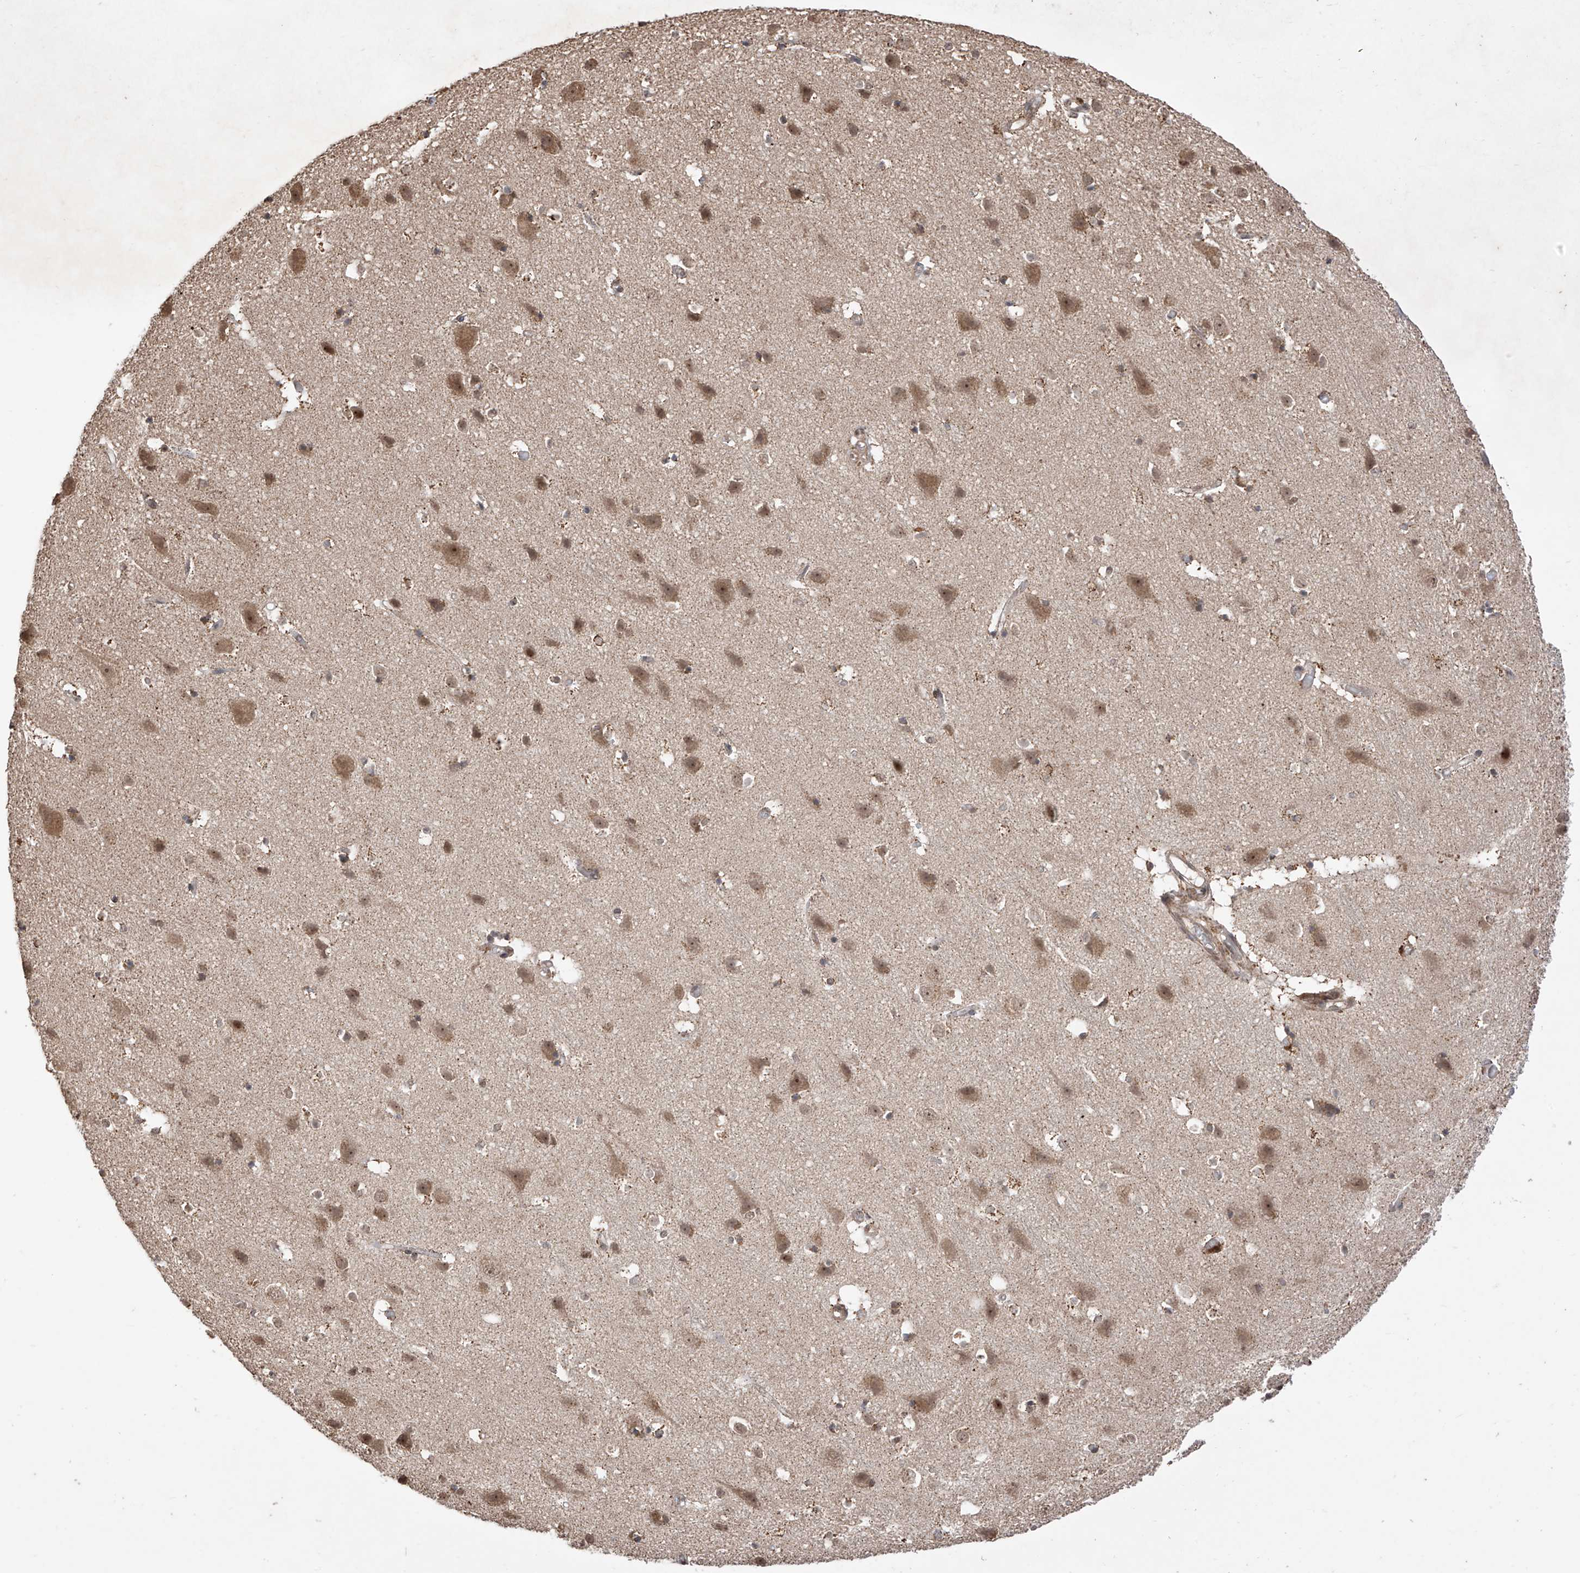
{"staining": {"intensity": "moderate", "quantity": ">75%", "location": "cytoplasmic/membranous"}, "tissue": "cerebral cortex", "cell_type": "Endothelial cells", "image_type": "normal", "snomed": [{"axis": "morphology", "description": "Normal tissue, NOS"}, {"axis": "topography", "description": "Cerebral cortex"}], "caption": "Approximately >75% of endothelial cells in normal cerebral cortex show moderate cytoplasmic/membranous protein expression as visualized by brown immunohistochemical staining.", "gene": "LATS1", "patient": {"sex": "male", "age": 54}}